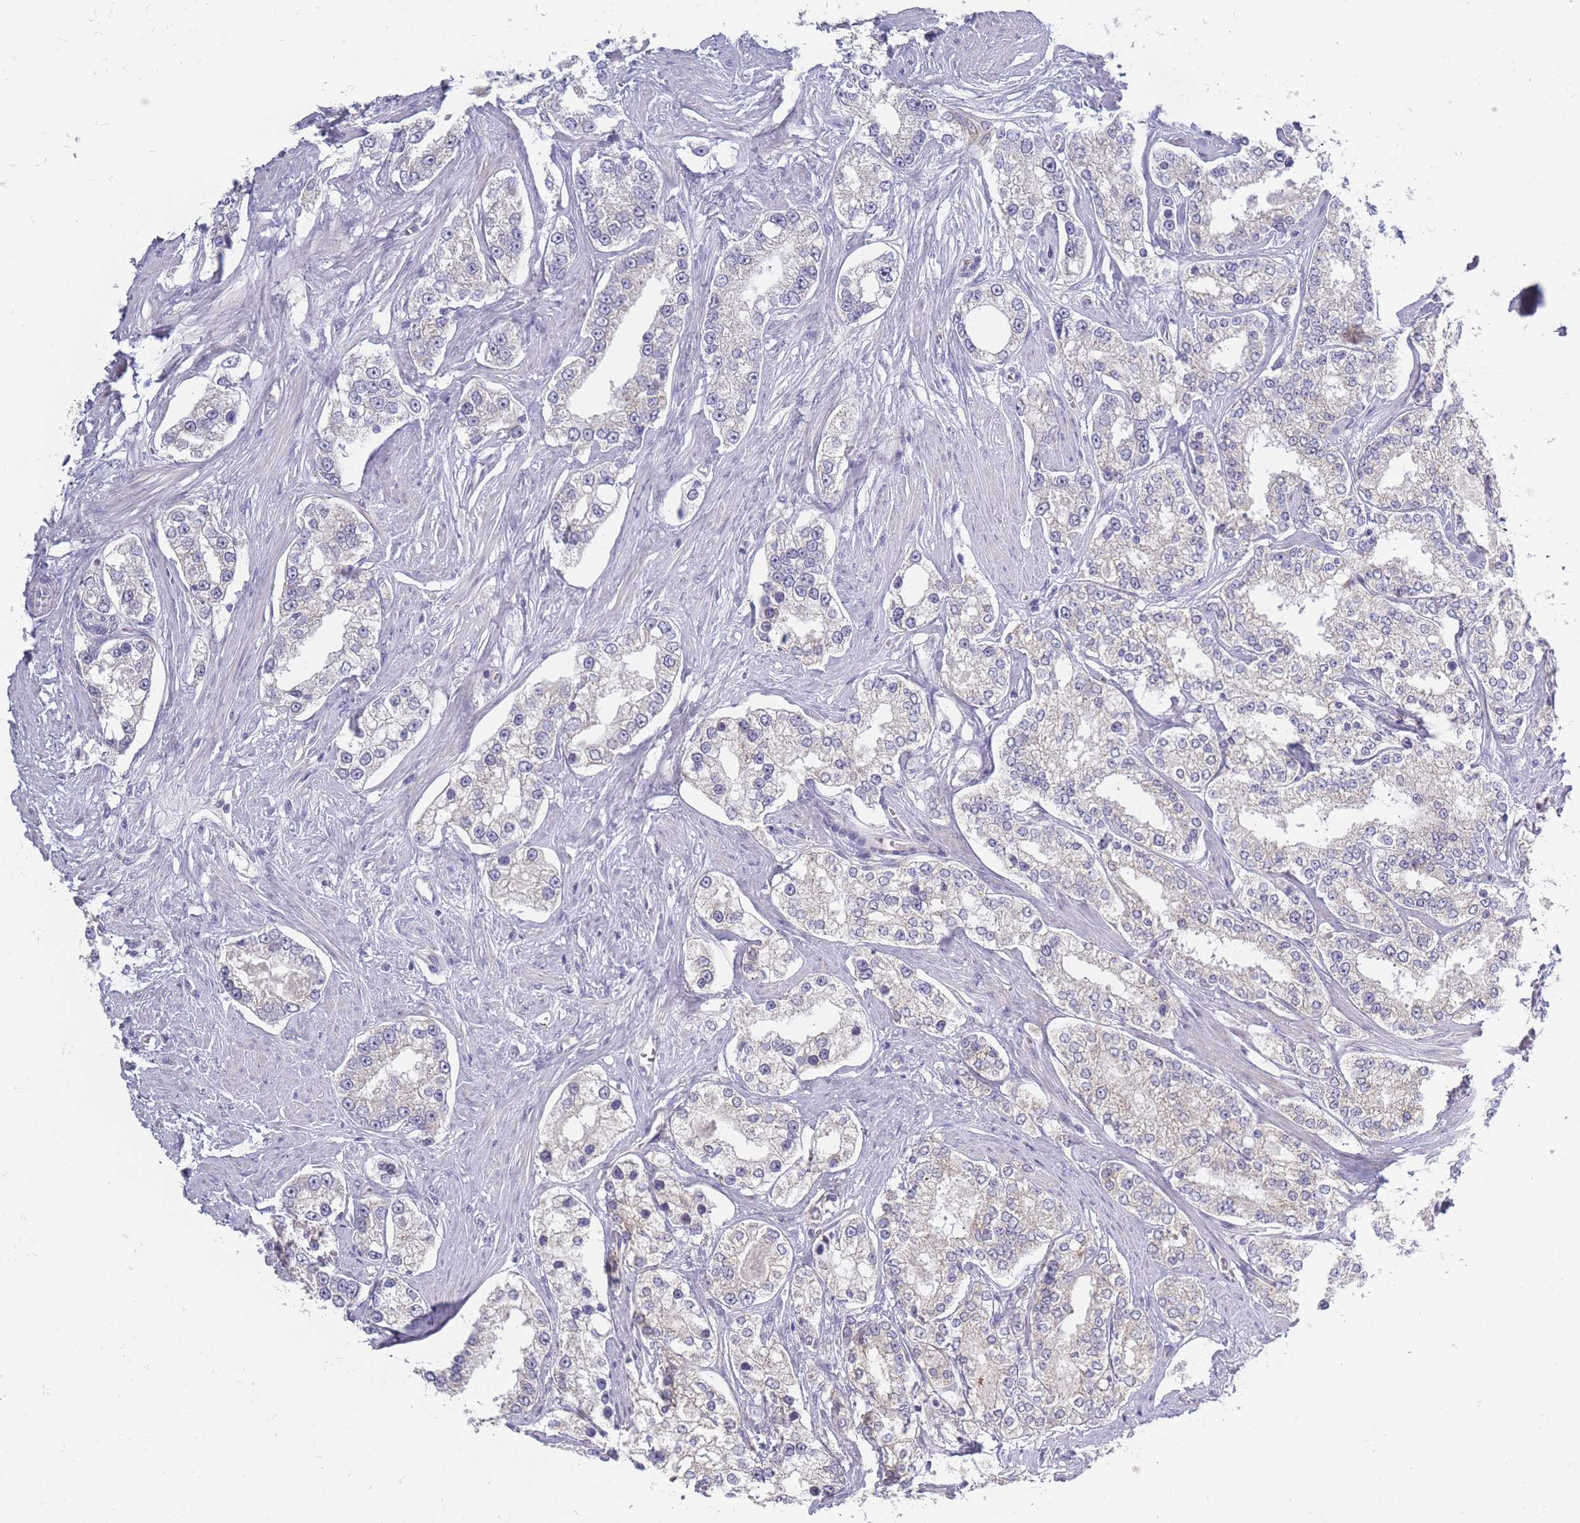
{"staining": {"intensity": "negative", "quantity": "none", "location": "none"}, "tissue": "prostate cancer", "cell_type": "Tumor cells", "image_type": "cancer", "snomed": [{"axis": "morphology", "description": "Normal tissue, NOS"}, {"axis": "morphology", "description": "Adenocarcinoma, High grade"}, {"axis": "topography", "description": "Prostate"}], "caption": "This is an IHC photomicrograph of human prostate adenocarcinoma (high-grade). There is no positivity in tumor cells.", "gene": "FAM227B", "patient": {"sex": "male", "age": 83}}